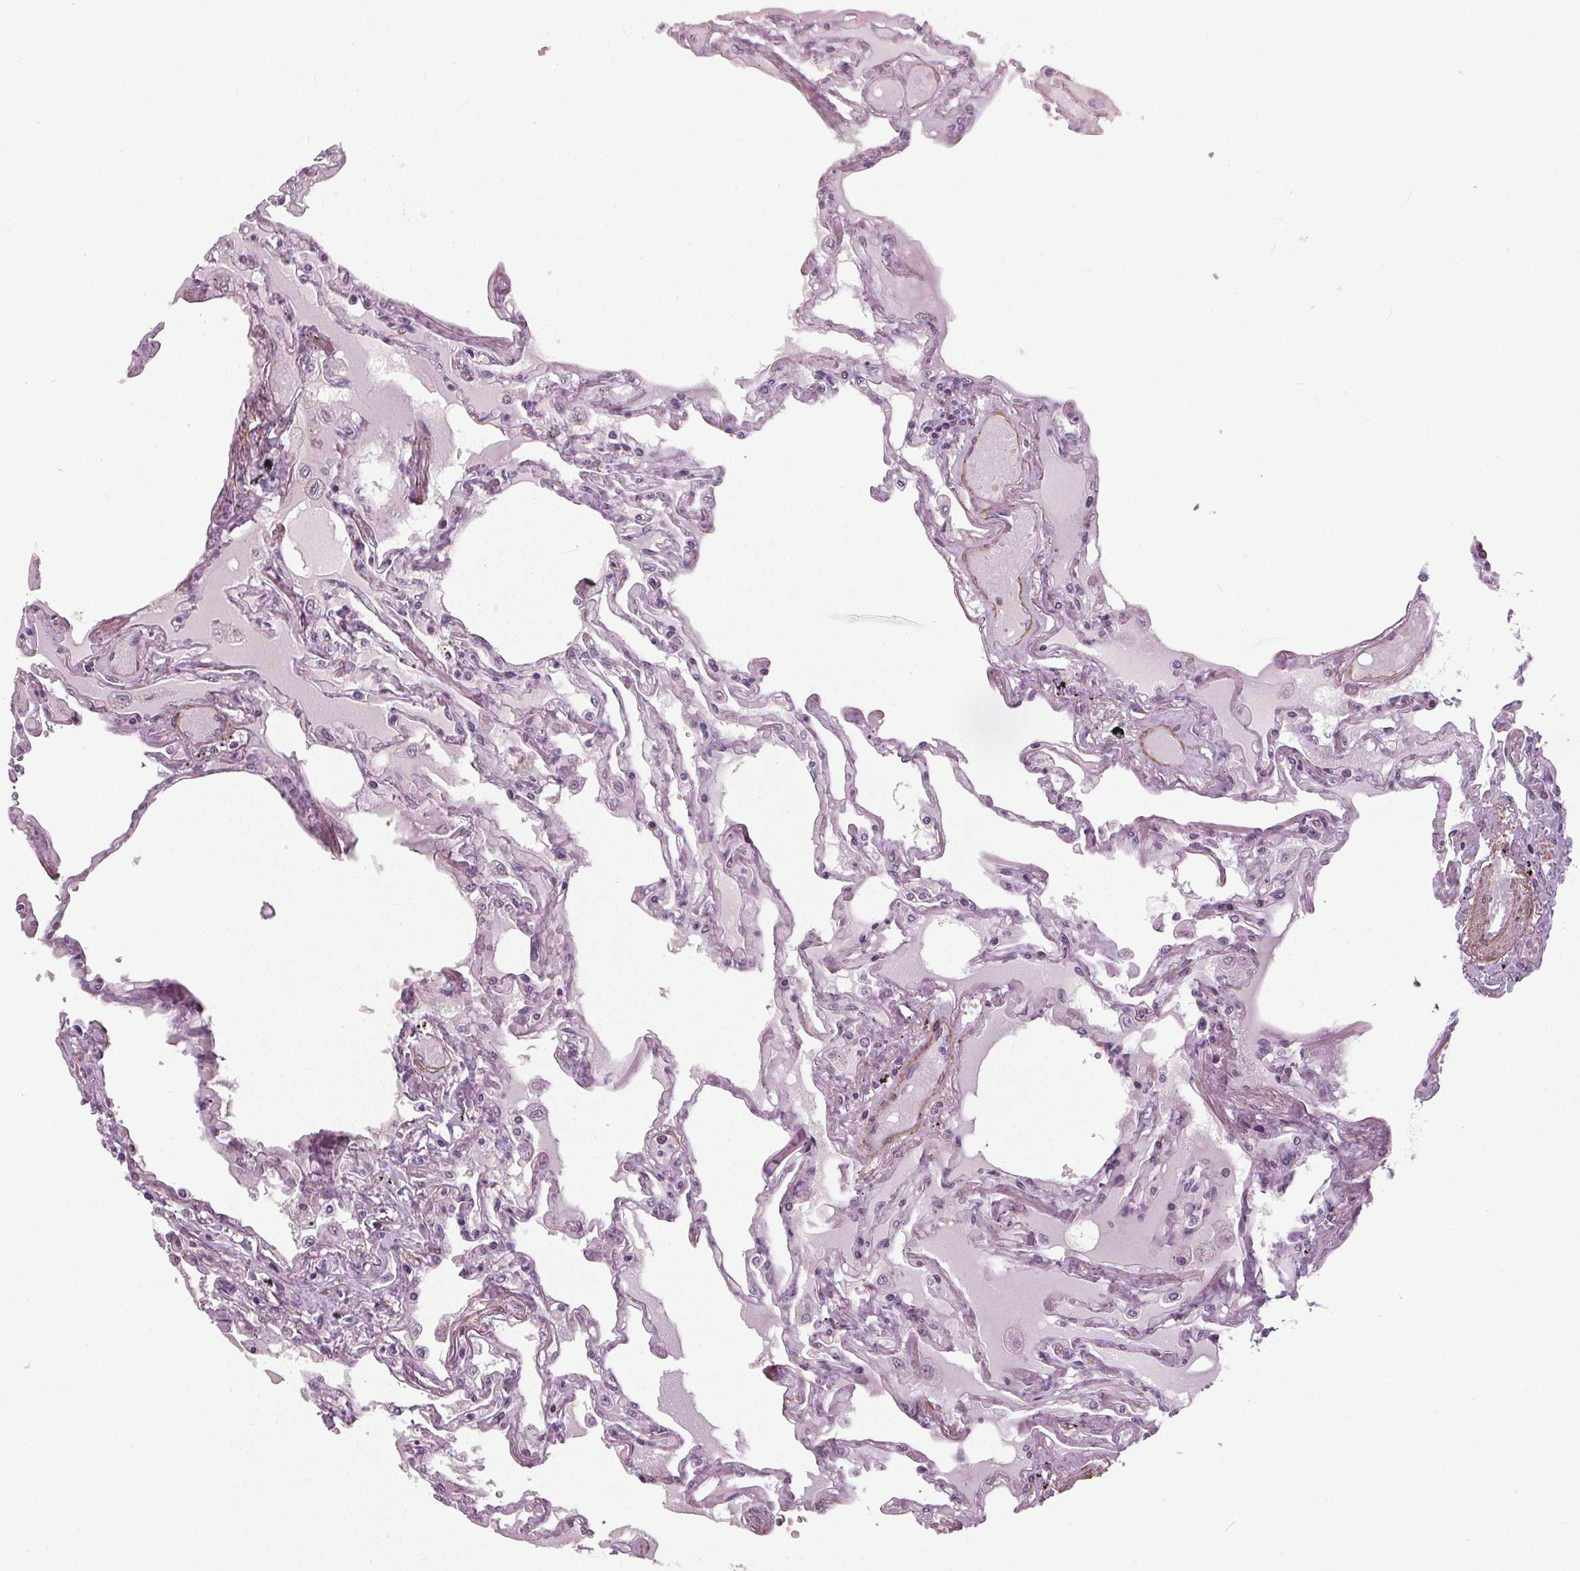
{"staining": {"intensity": "weak", "quantity": "<25%", "location": "nuclear"}, "tissue": "lung", "cell_type": "Alveolar cells", "image_type": "normal", "snomed": [{"axis": "morphology", "description": "Normal tissue, NOS"}, {"axis": "morphology", "description": "Adenocarcinoma, NOS"}, {"axis": "topography", "description": "Cartilage tissue"}, {"axis": "topography", "description": "Lung"}], "caption": "Image shows no protein expression in alveolar cells of normal lung.", "gene": "PKP1", "patient": {"sex": "female", "age": 67}}